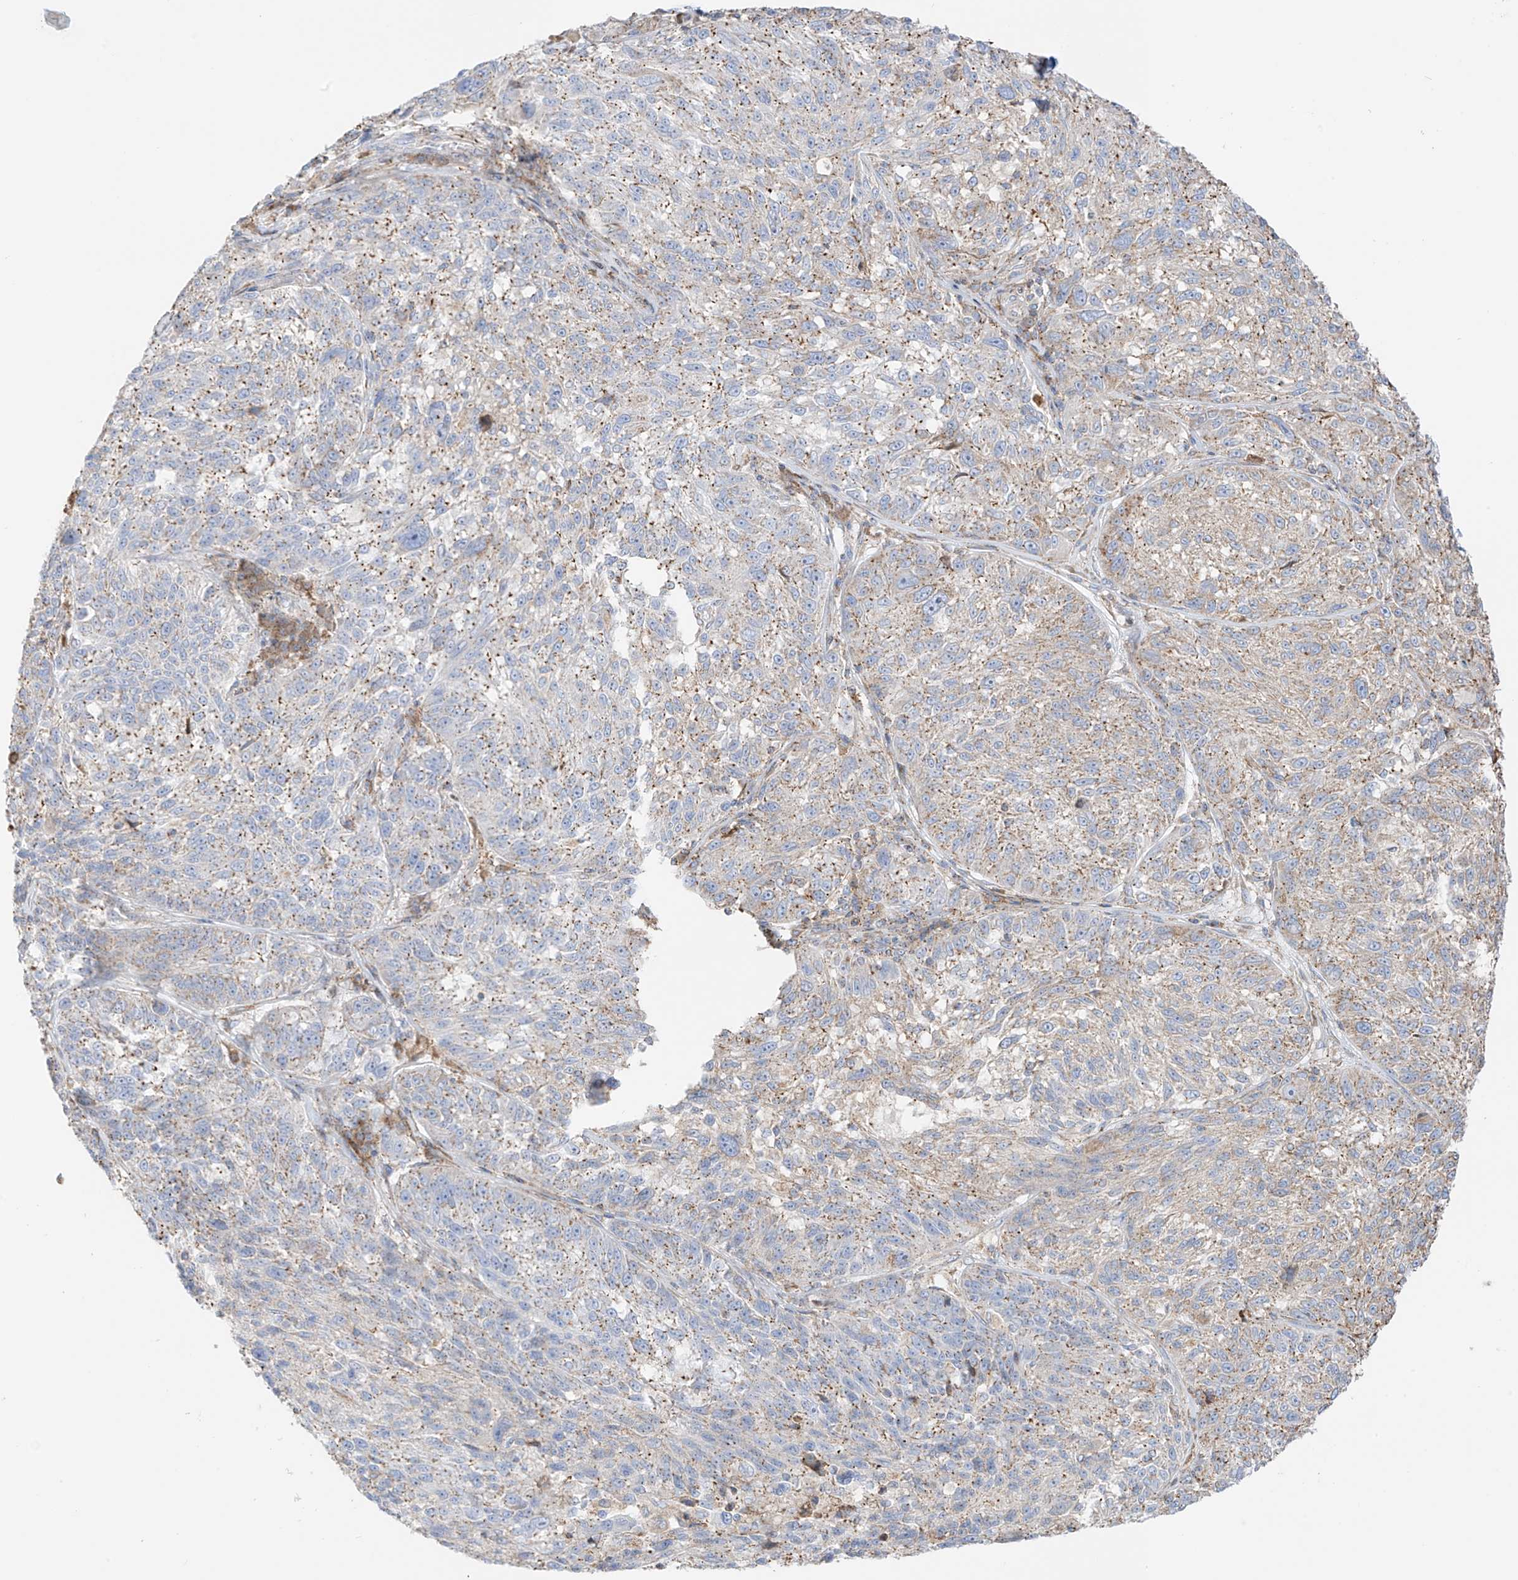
{"staining": {"intensity": "moderate", "quantity": "25%-75%", "location": "cytoplasmic/membranous"}, "tissue": "melanoma", "cell_type": "Tumor cells", "image_type": "cancer", "snomed": [{"axis": "morphology", "description": "Malignant melanoma, NOS"}, {"axis": "topography", "description": "Skin"}], "caption": "Protein staining exhibits moderate cytoplasmic/membranous staining in about 25%-75% of tumor cells in melanoma. (DAB IHC with brightfield microscopy, high magnification).", "gene": "XKR3", "patient": {"sex": "male", "age": 53}}